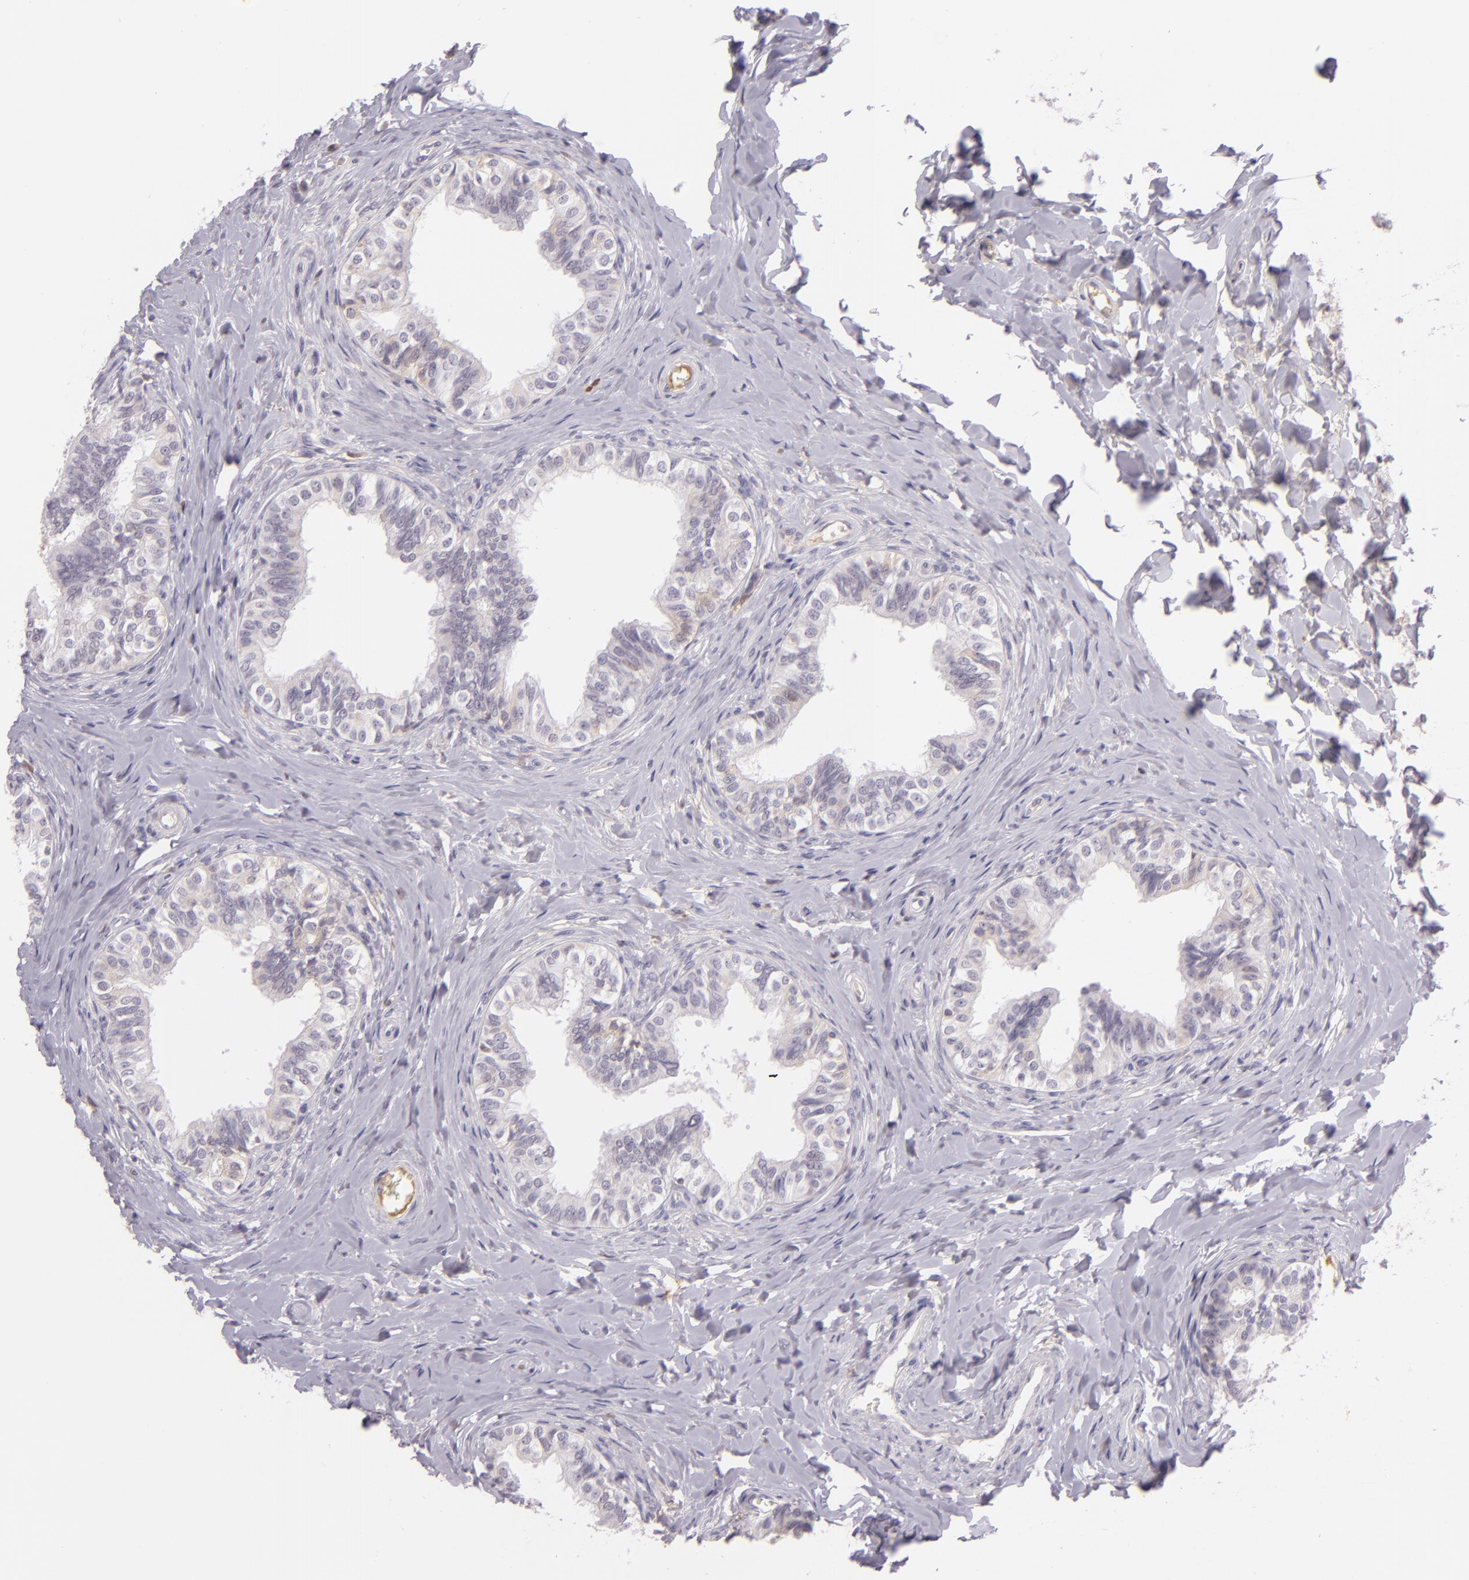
{"staining": {"intensity": "weak", "quantity": "<25%", "location": "cytoplasmic/membranous"}, "tissue": "epididymis", "cell_type": "Glandular cells", "image_type": "normal", "snomed": [{"axis": "morphology", "description": "Normal tissue, NOS"}, {"axis": "topography", "description": "Soft tissue"}, {"axis": "topography", "description": "Epididymis"}], "caption": "Epididymis was stained to show a protein in brown. There is no significant staining in glandular cells. The staining is performed using DAB brown chromogen with nuclei counter-stained in using hematoxylin.", "gene": "CHEK2", "patient": {"sex": "male", "age": 26}}